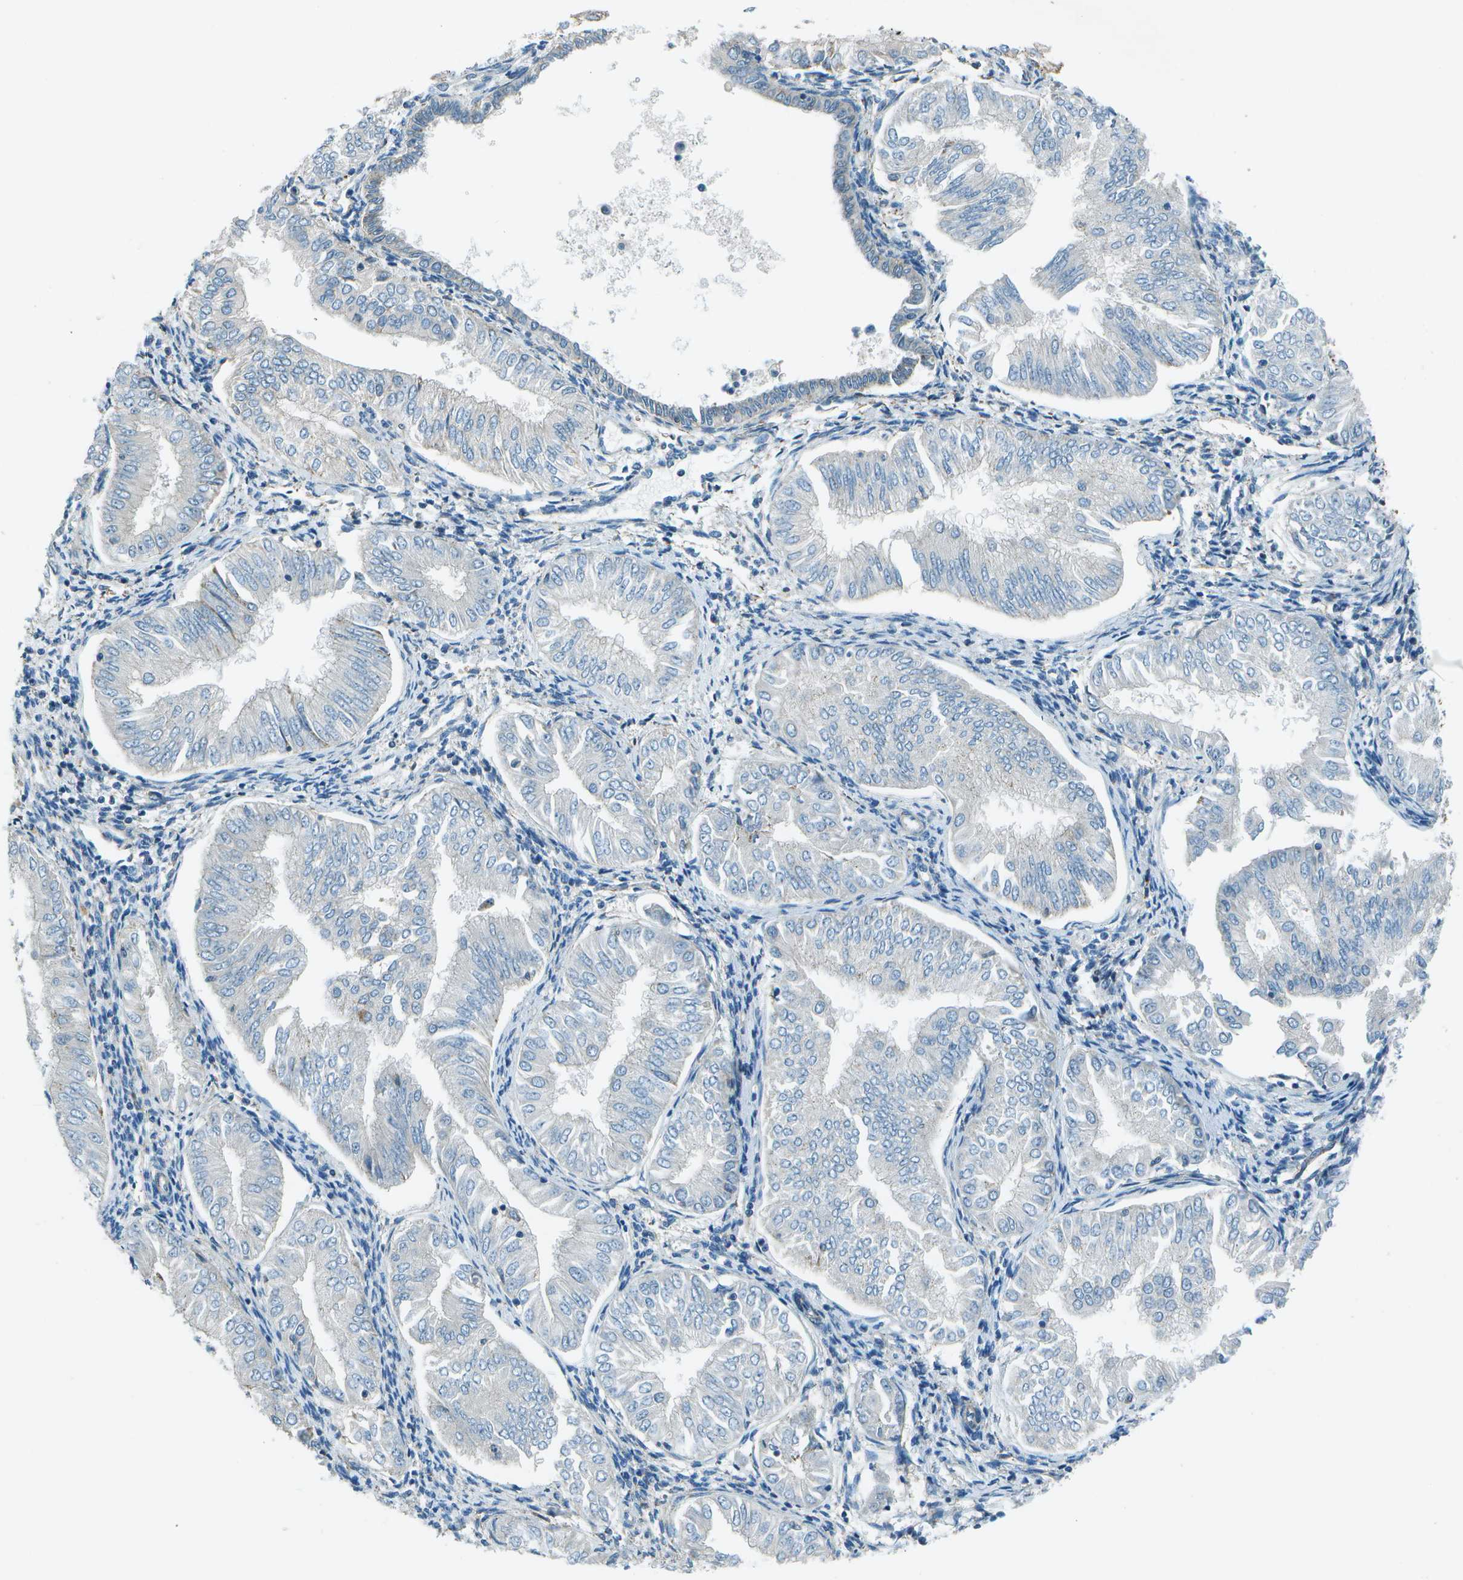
{"staining": {"intensity": "negative", "quantity": "none", "location": "none"}, "tissue": "endometrial cancer", "cell_type": "Tumor cells", "image_type": "cancer", "snomed": [{"axis": "morphology", "description": "Adenocarcinoma, NOS"}, {"axis": "topography", "description": "Endometrium"}], "caption": "Photomicrograph shows no significant protein staining in tumor cells of adenocarcinoma (endometrial).", "gene": "TMEM51", "patient": {"sex": "female", "age": 53}}